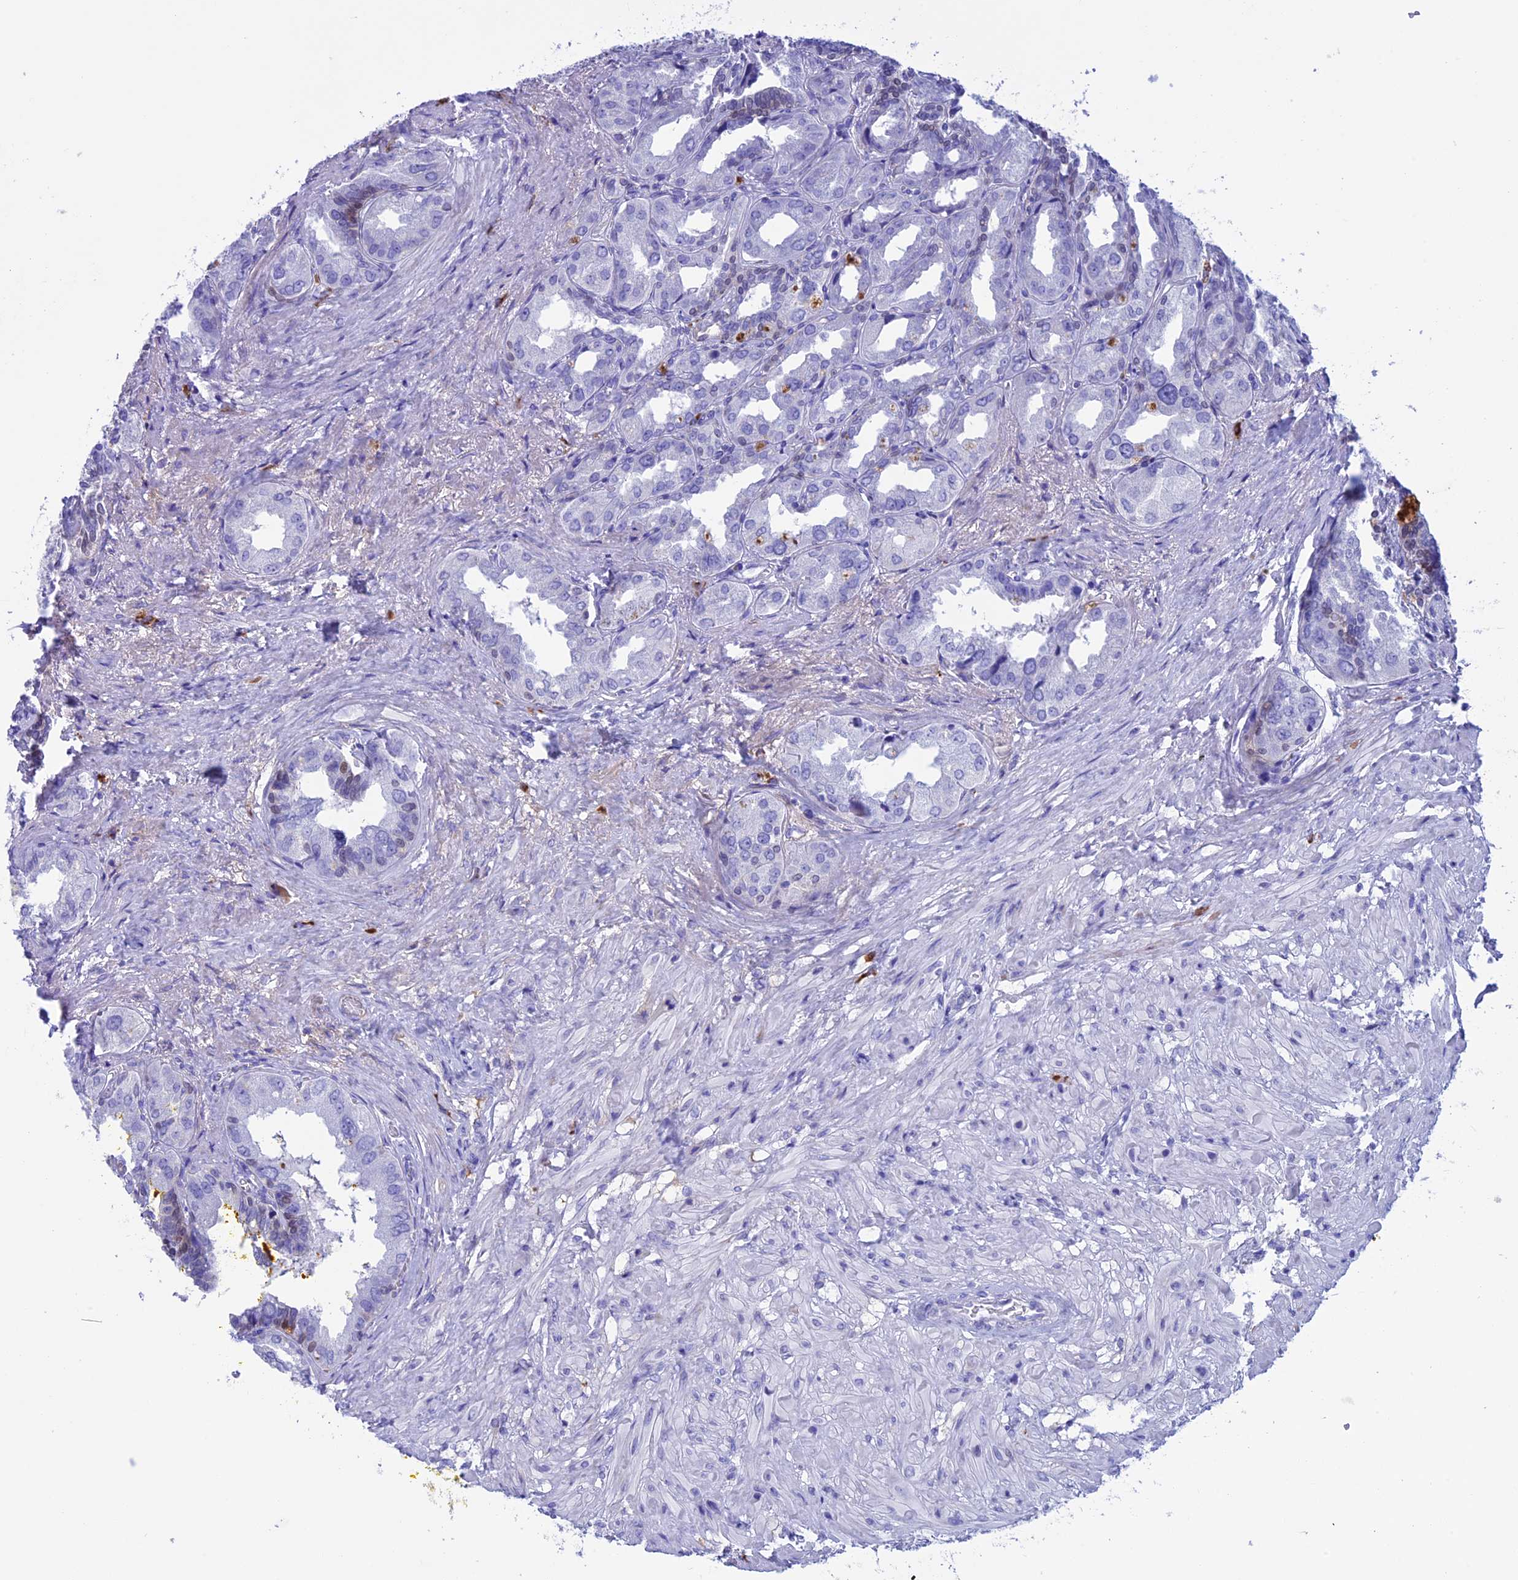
{"staining": {"intensity": "moderate", "quantity": "<25%", "location": "cytoplasmic/membranous,nuclear"}, "tissue": "seminal vesicle", "cell_type": "Glandular cells", "image_type": "normal", "snomed": [{"axis": "morphology", "description": "Normal tissue, NOS"}, {"axis": "topography", "description": "Seminal veicle"}], "caption": "This is an image of immunohistochemistry (IHC) staining of normal seminal vesicle, which shows moderate staining in the cytoplasmic/membranous,nuclear of glandular cells.", "gene": "IGSF6", "patient": {"sex": "male", "age": 63}}